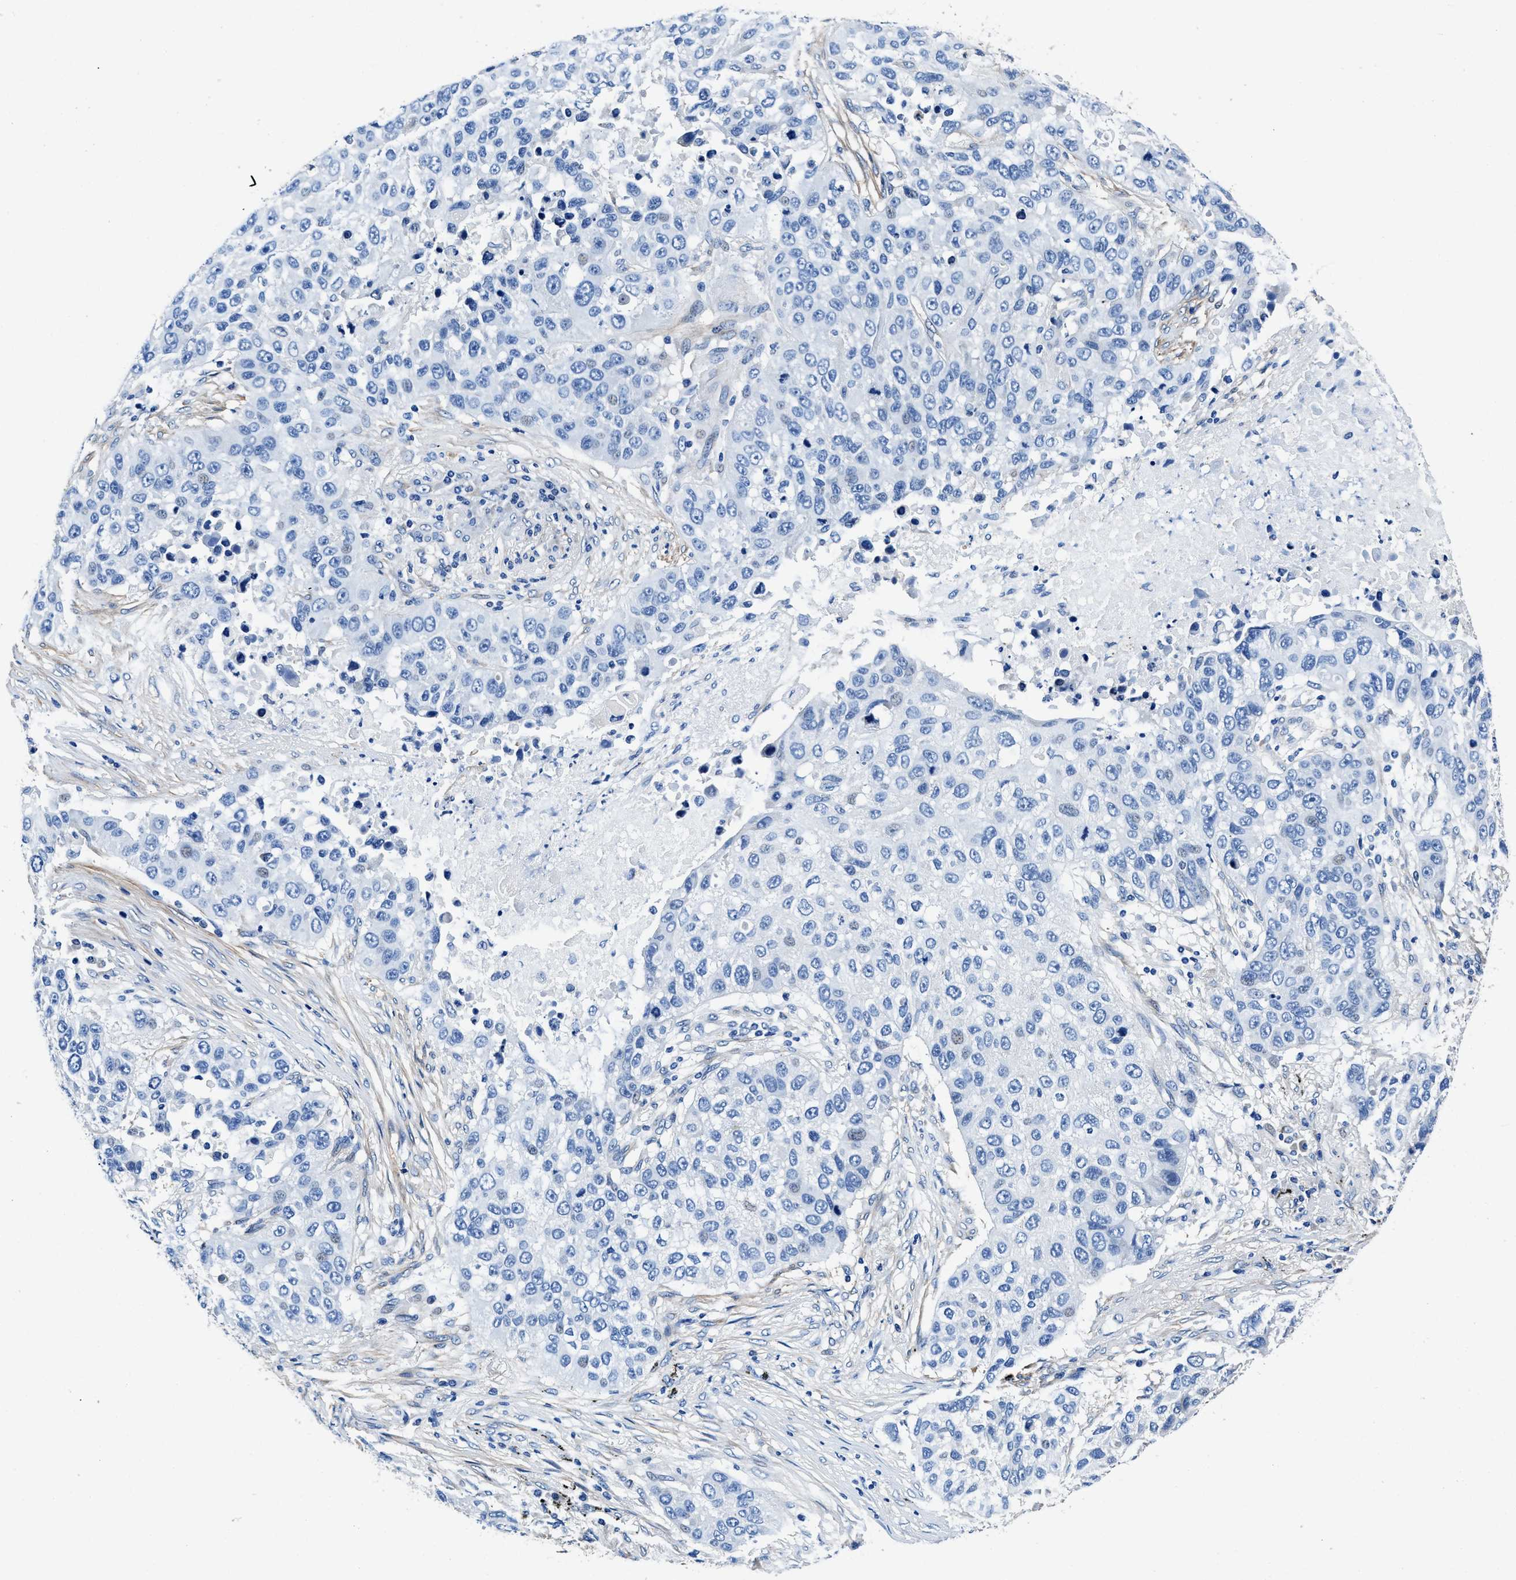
{"staining": {"intensity": "negative", "quantity": "none", "location": "none"}, "tissue": "lung cancer", "cell_type": "Tumor cells", "image_type": "cancer", "snomed": [{"axis": "morphology", "description": "Squamous cell carcinoma, NOS"}, {"axis": "topography", "description": "Lung"}], "caption": "IHC of squamous cell carcinoma (lung) reveals no expression in tumor cells.", "gene": "NEU1", "patient": {"sex": "male", "age": 57}}